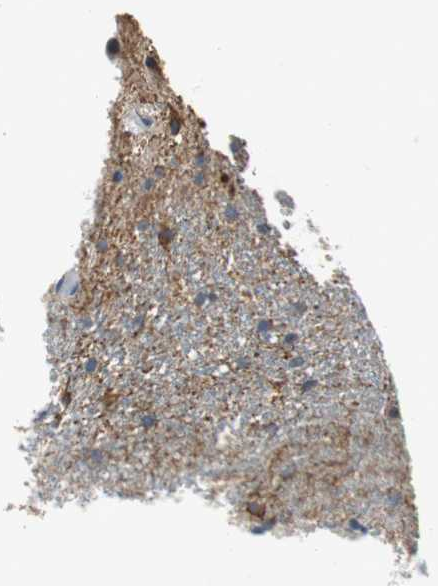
{"staining": {"intensity": "weak", "quantity": "<25%", "location": "cytoplasmic/membranous"}, "tissue": "glioma", "cell_type": "Tumor cells", "image_type": "cancer", "snomed": [{"axis": "morphology", "description": "Normal tissue, NOS"}, {"axis": "morphology", "description": "Glioma, malignant, High grade"}, {"axis": "topography", "description": "Cerebral cortex"}], "caption": "Immunohistochemical staining of glioma shows no significant positivity in tumor cells. (IHC, brightfield microscopy, high magnification).", "gene": "NLGN1", "patient": {"sex": "male", "age": 56}}